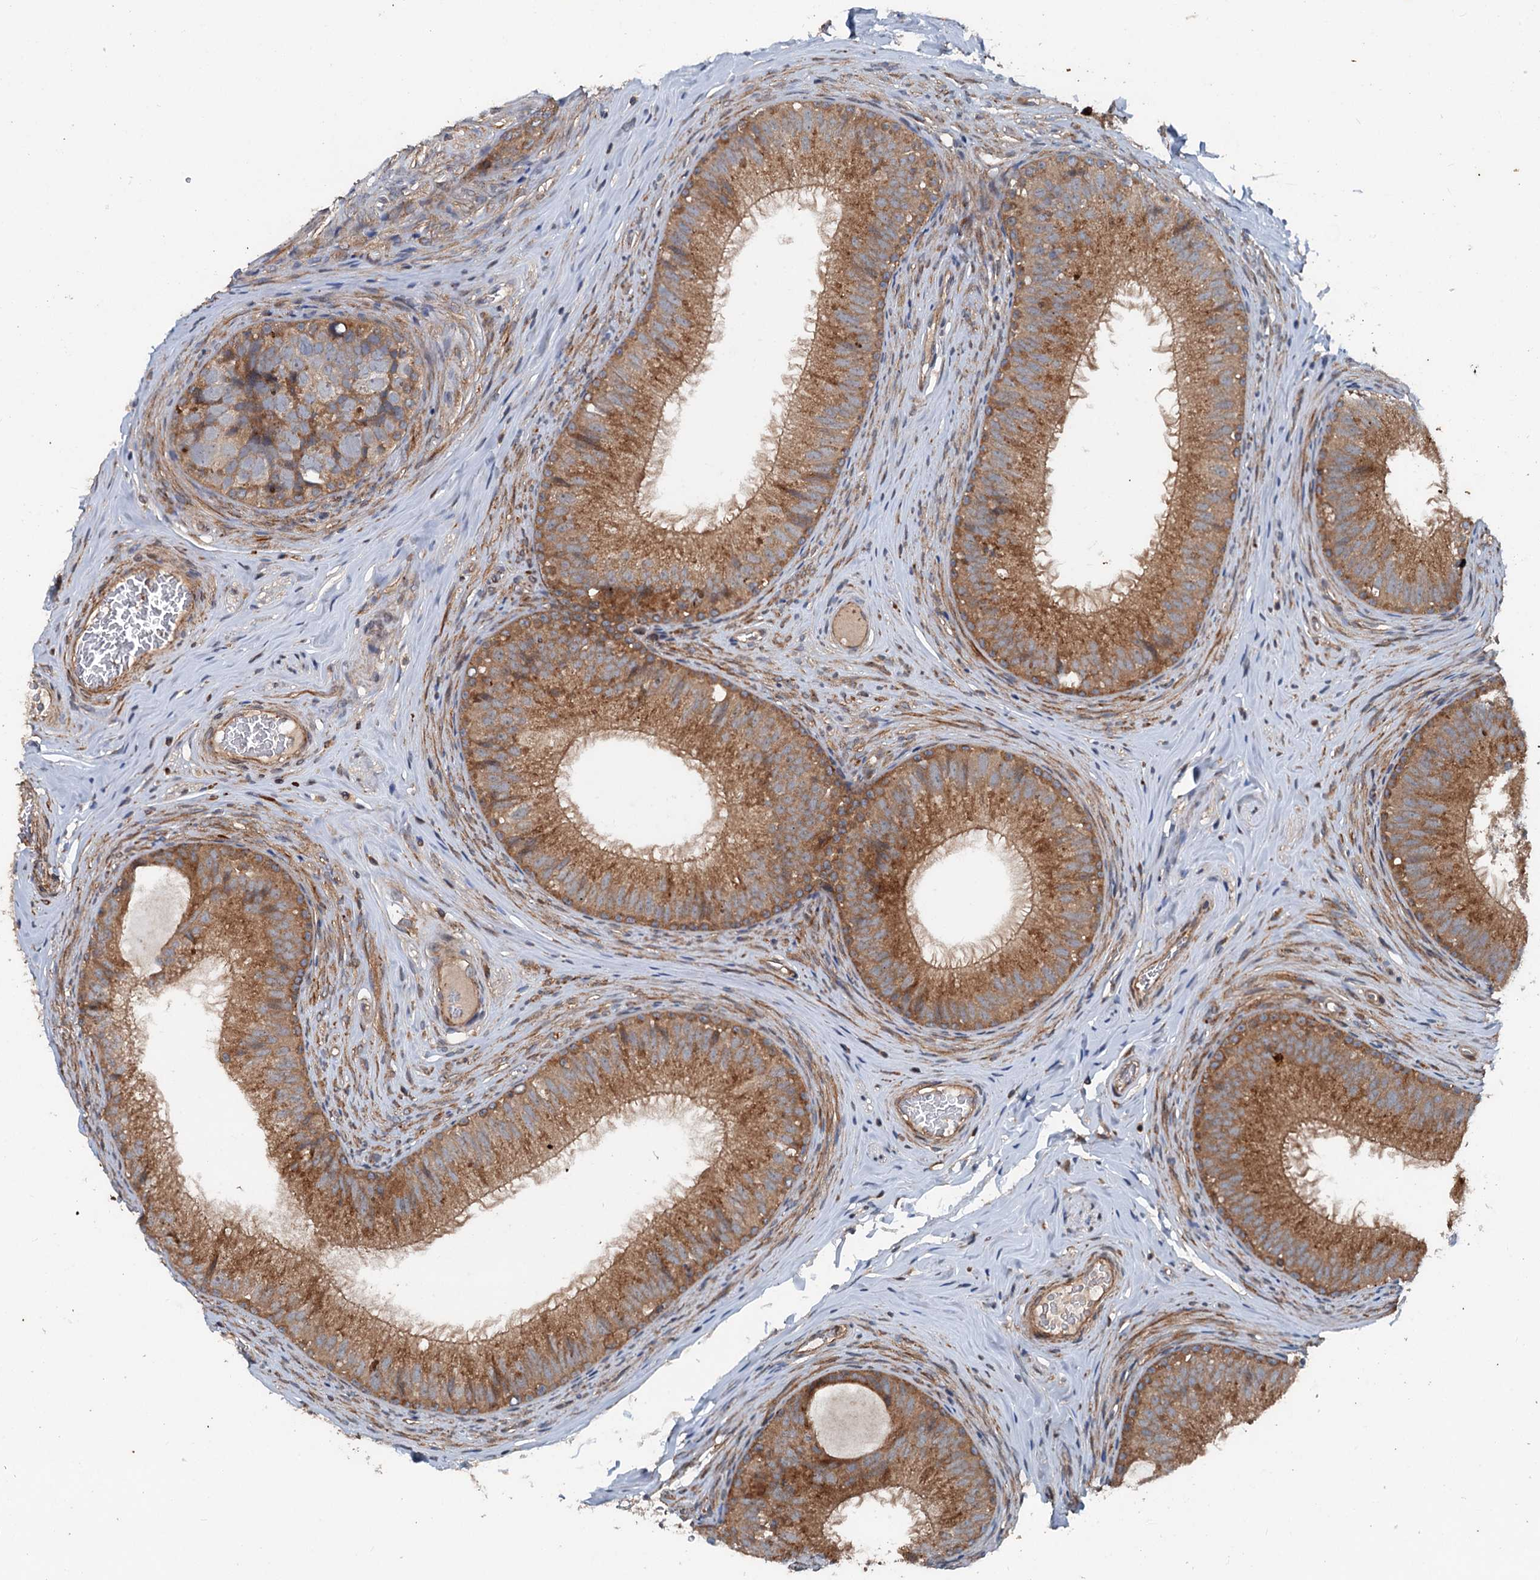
{"staining": {"intensity": "moderate", "quantity": ">75%", "location": "cytoplasmic/membranous"}, "tissue": "epididymis", "cell_type": "Glandular cells", "image_type": "normal", "snomed": [{"axis": "morphology", "description": "Normal tissue, NOS"}, {"axis": "topography", "description": "Epididymis"}], "caption": "Human epididymis stained with a protein marker reveals moderate staining in glandular cells.", "gene": "TEDC1", "patient": {"sex": "male", "age": 34}}